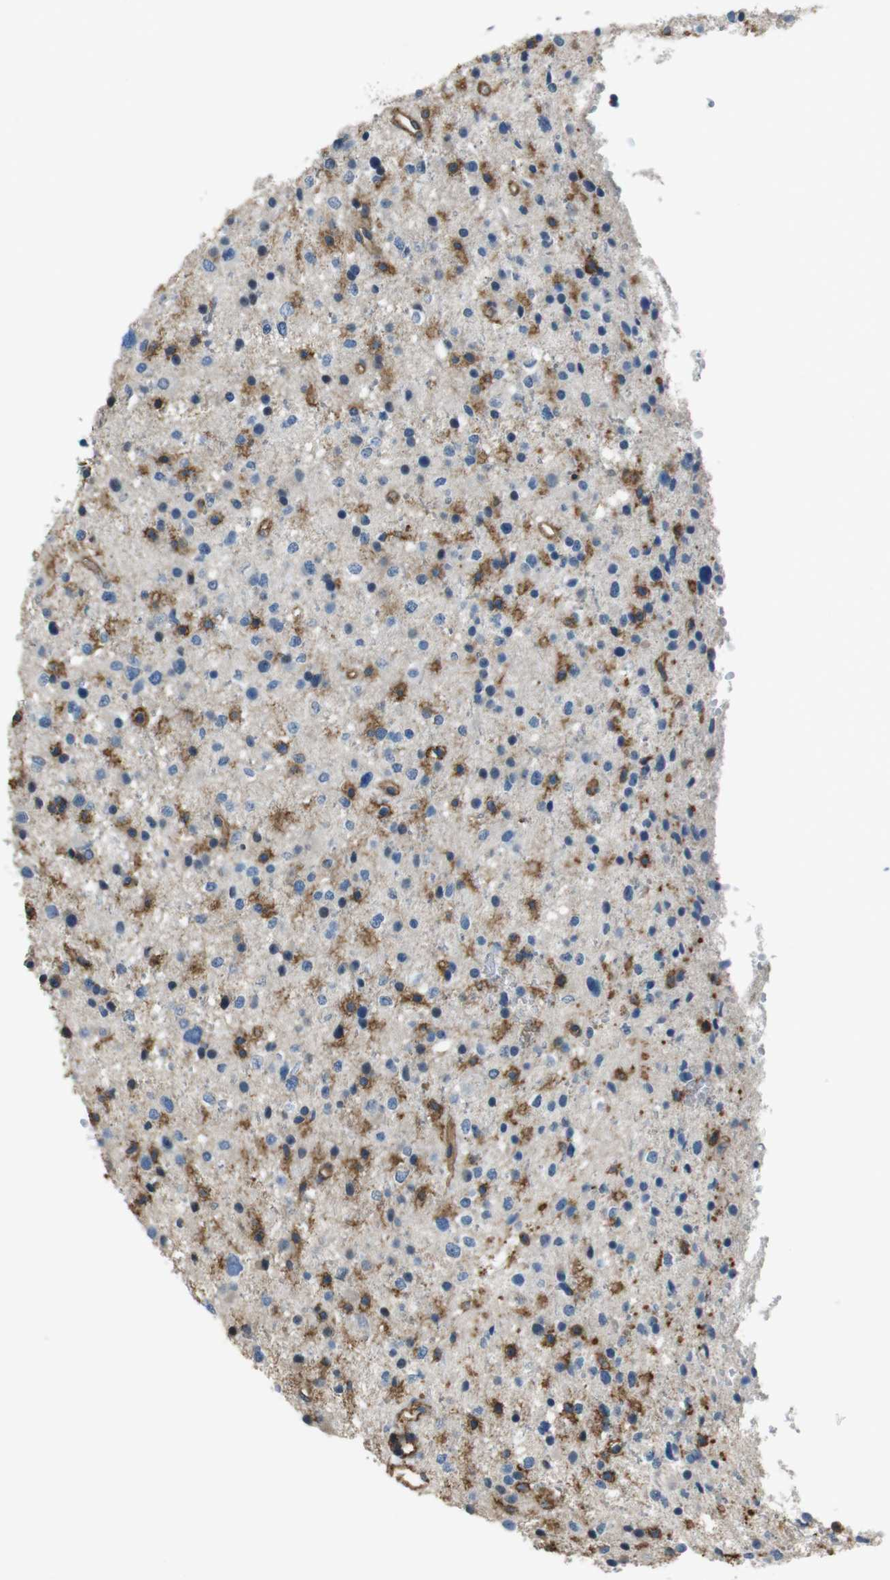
{"staining": {"intensity": "moderate", "quantity": "25%-75%", "location": "cytoplasmic/membranous"}, "tissue": "glioma", "cell_type": "Tumor cells", "image_type": "cancer", "snomed": [{"axis": "morphology", "description": "Glioma, malignant, Low grade"}, {"axis": "topography", "description": "Brain"}], "caption": "The histopathology image shows a brown stain indicating the presence of a protein in the cytoplasmic/membranous of tumor cells in malignant glioma (low-grade). (DAB IHC with brightfield microscopy, high magnification).", "gene": "FCAR", "patient": {"sex": "female", "age": 37}}